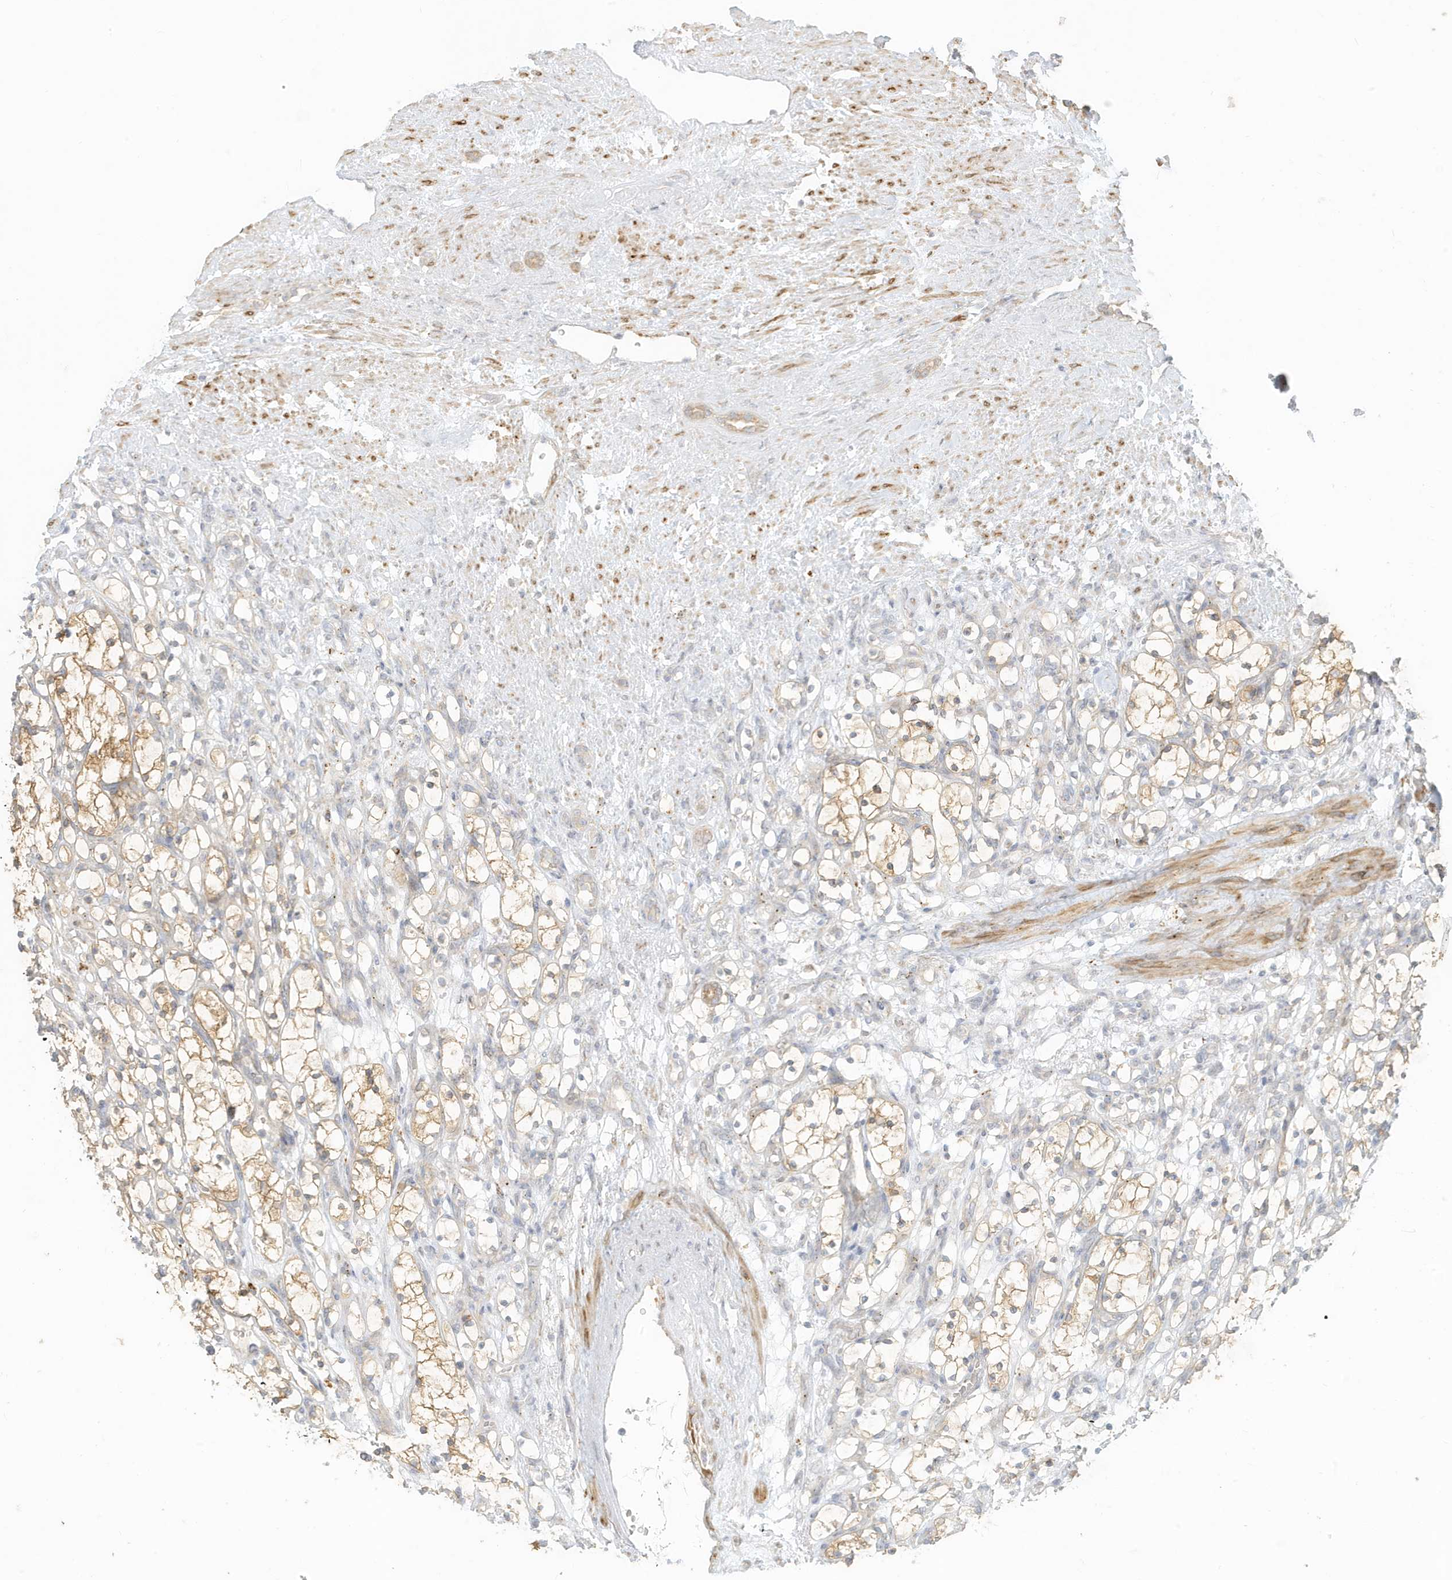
{"staining": {"intensity": "moderate", "quantity": "25%-75%", "location": "cytoplasmic/membranous"}, "tissue": "renal cancer", "cell_type": "Tumor cells", "image_type": "cancer", "snomed": [{"axis": "morphology", "description": "Adenocarcinoma, NOS"}, {"axis": "topography", "description": "Kidney"}], "caption": "IHC staining of renal cancer (adenocarcinoma), which displays medium levels of moderate cytoplasmic/membranous staining in approximately 25%-75% of tumor cells indicating moderate cytoplasmic/membranous protein staining. The staining was performed using DAB (brown) for protein detection and nuclei were counterstained in hematoxylin (blue).", "gene": "MCOLN1", "patient": {"sex": "female", "age": 69}}